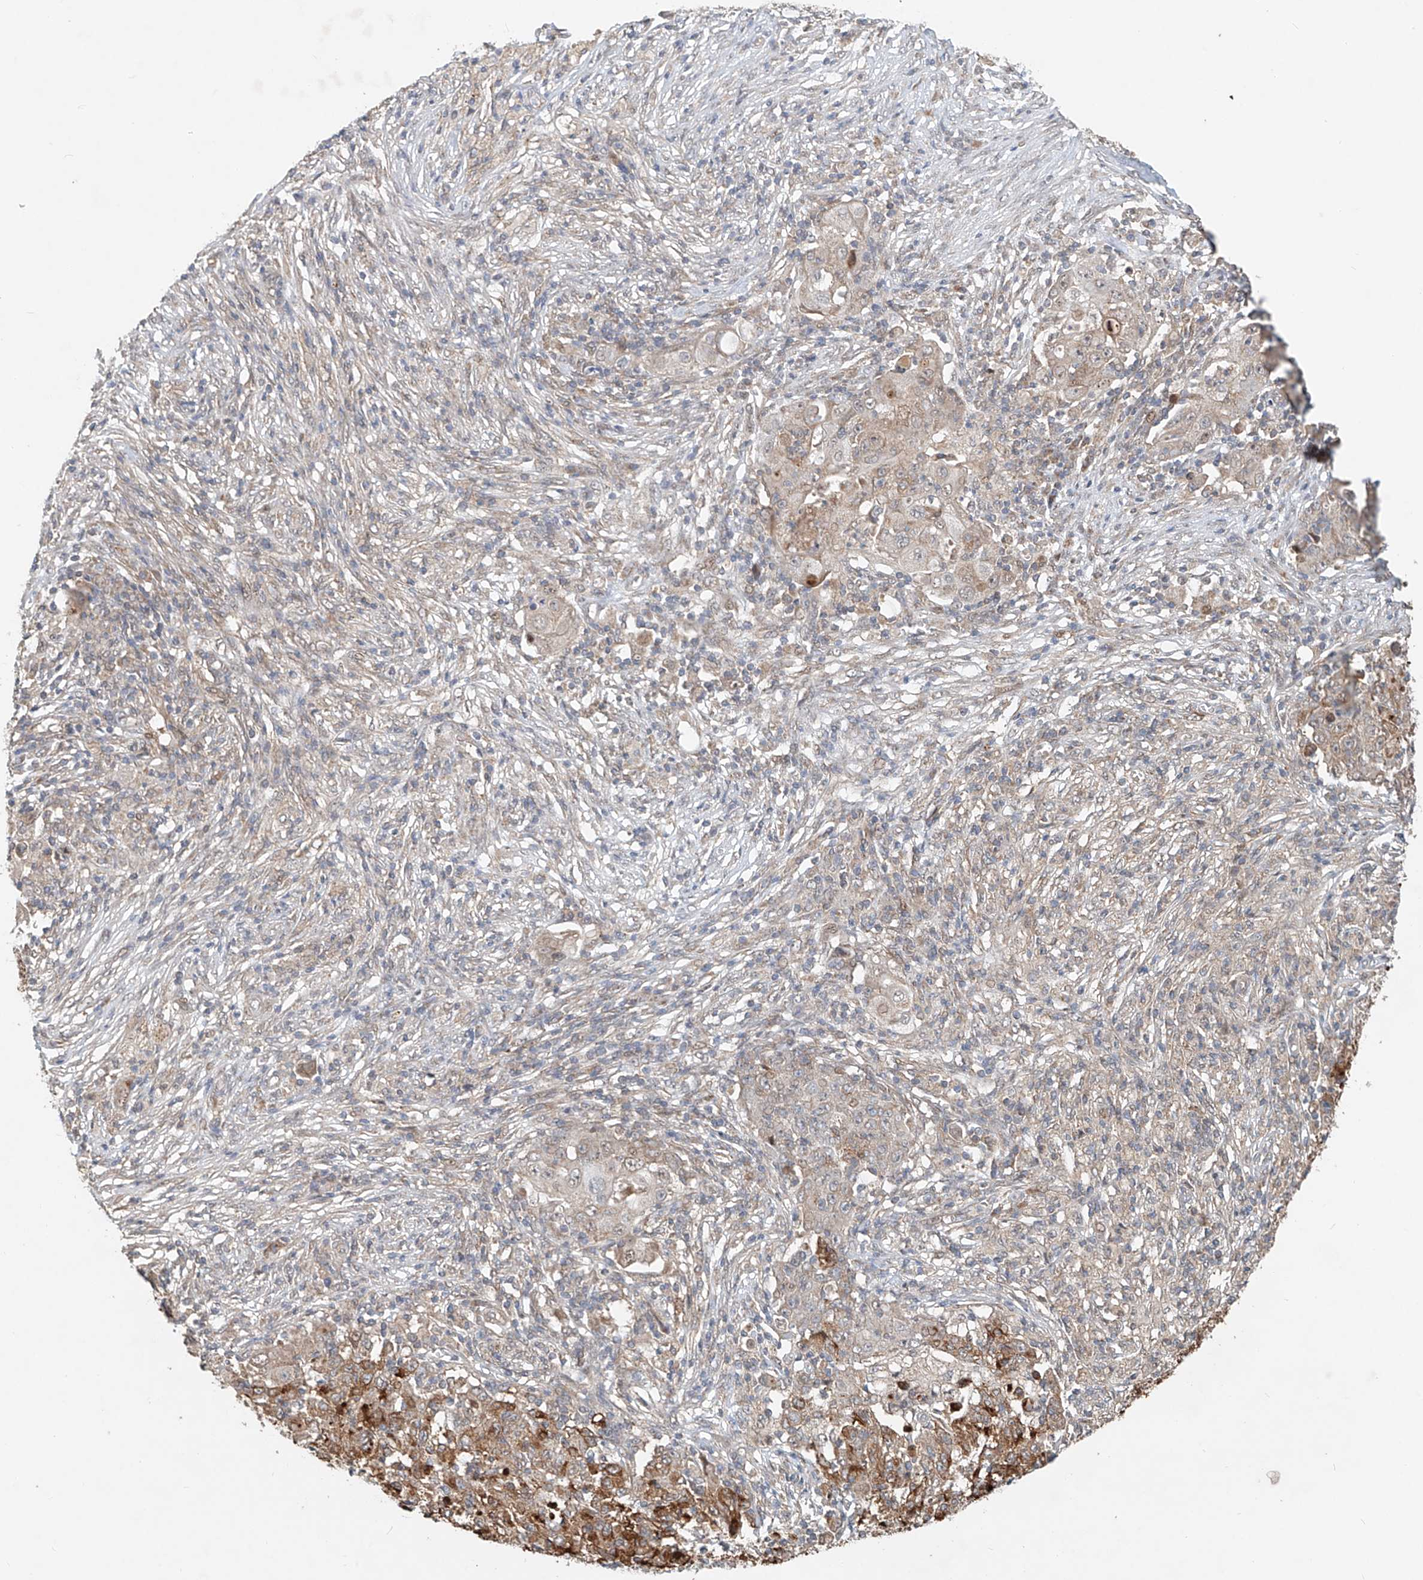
{"staining": {"intensity": "moderate", "quantity": "<25%", "location": "cytoplasmic/membranous"}, "tissue": "ovarian cancer", "cell_type": "Tumor cells", "image_type": "cancer", "snomed": [{"axis": "morphology", "description": "Carcinoma, endometroid"}, {"axis": "topography", "description": "Ovary"}], "caption": "Human ovarian endometroid carcinoma stained with a brown dye exhibits moderate cytoplasmic/membranous positive expression in approximately <25% of tumor cells.", "gene": "TMEM61", "patient": {"sex": "female", "age": 42}}